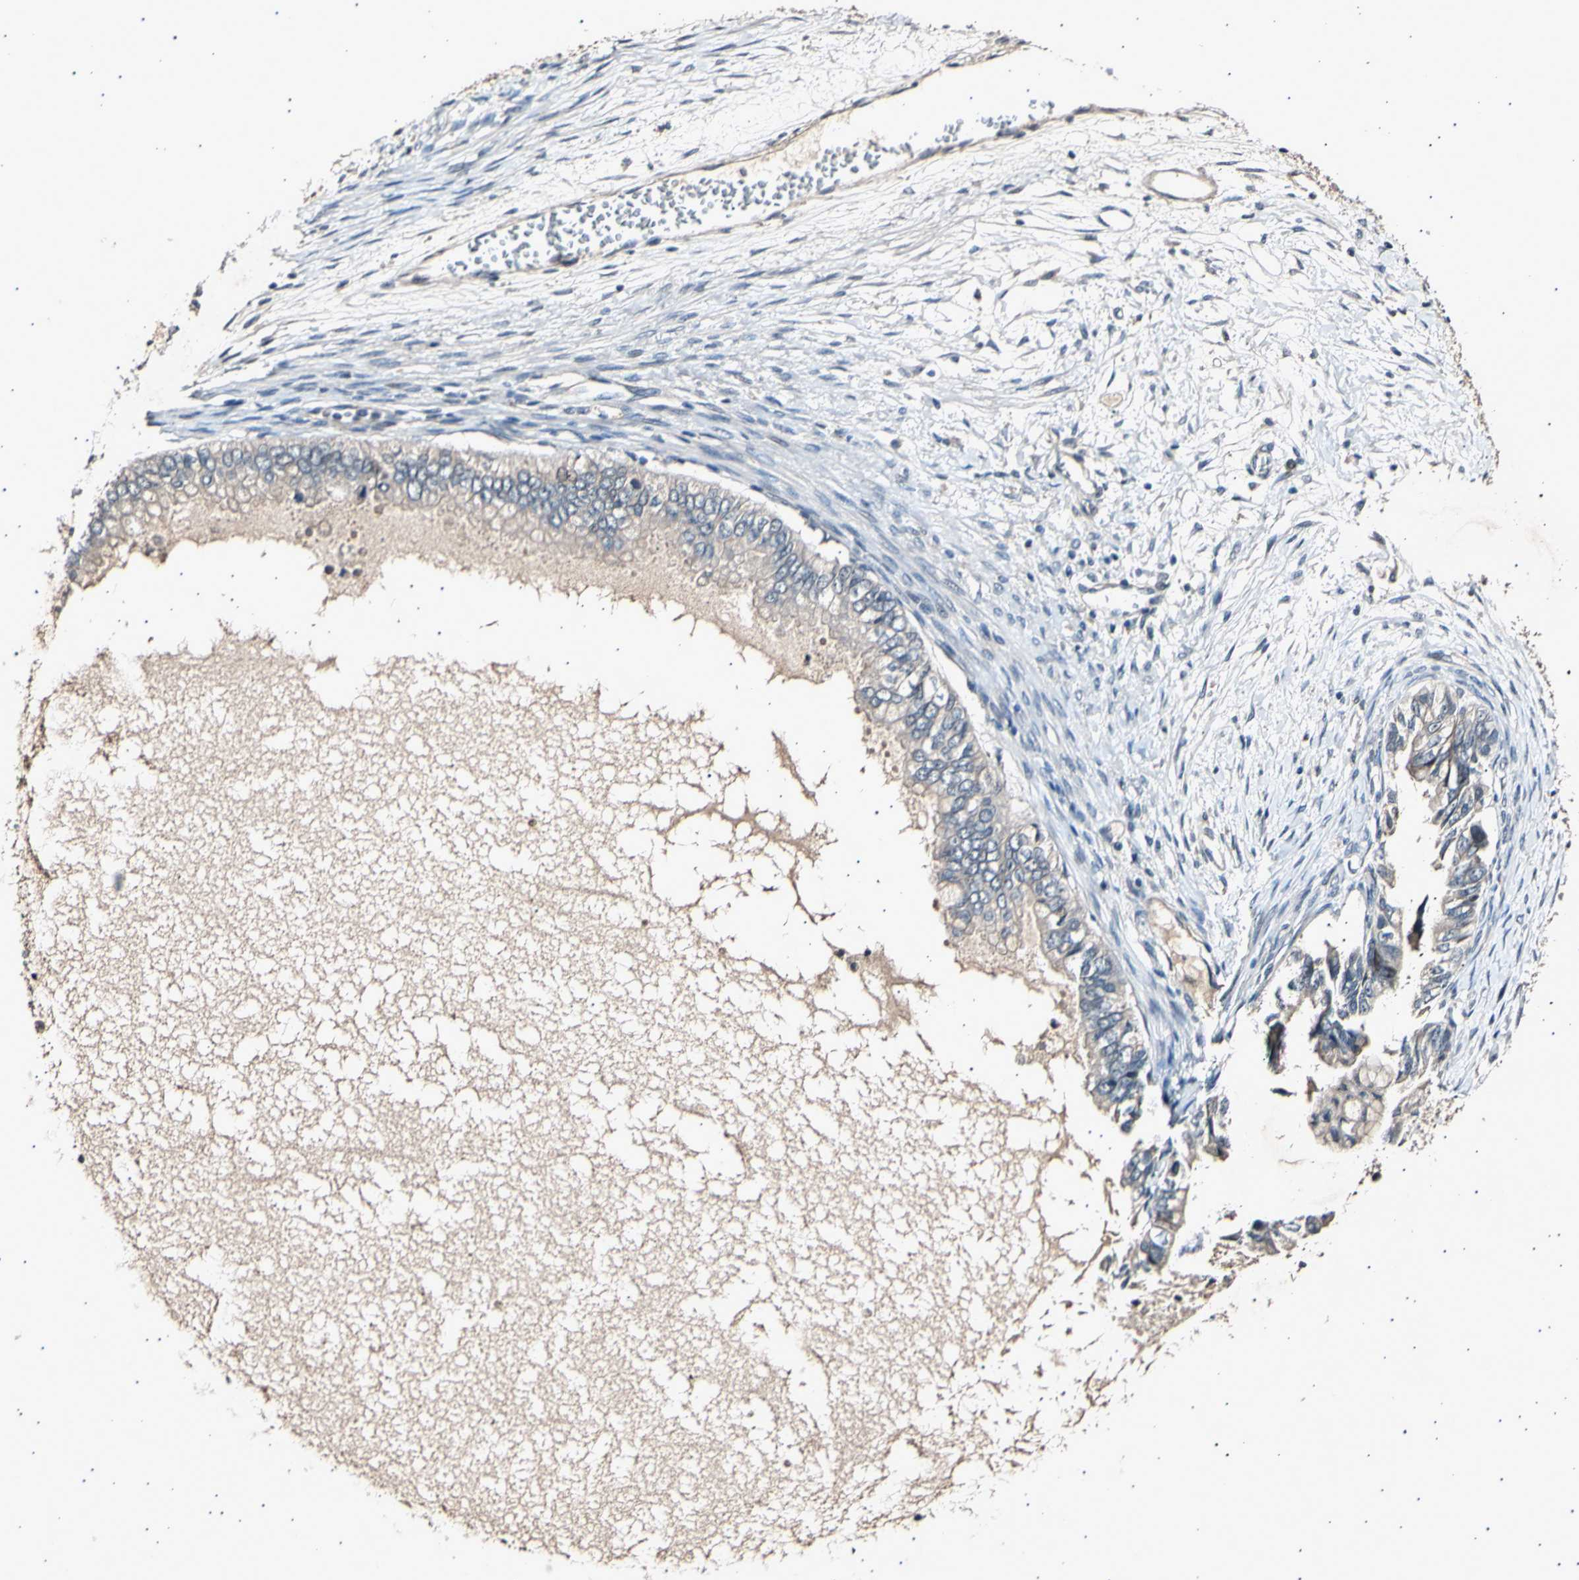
{"staining": {"intensity": "moderate", "quantity": ">75%", "location": "cytoplasmic/membranous"}, "tissue": "ovarian cancer", "cell_type": "Tumor cells", "image_type": "cancer", "snomed": [{"axis": "morphology", "description": "Cystadenocarcinoma, mucinous, NOS"}, {"axis": "topography", "description": "Ovary"}], "caption": "Ovarian cancer was stained to show a protein in brown. There is medium levels of moderate cytoplasmic/membranous expression in about >75% of tumor cells.", "gene": "ADCY3", "patient": {"sex": "female", "age": 80}}